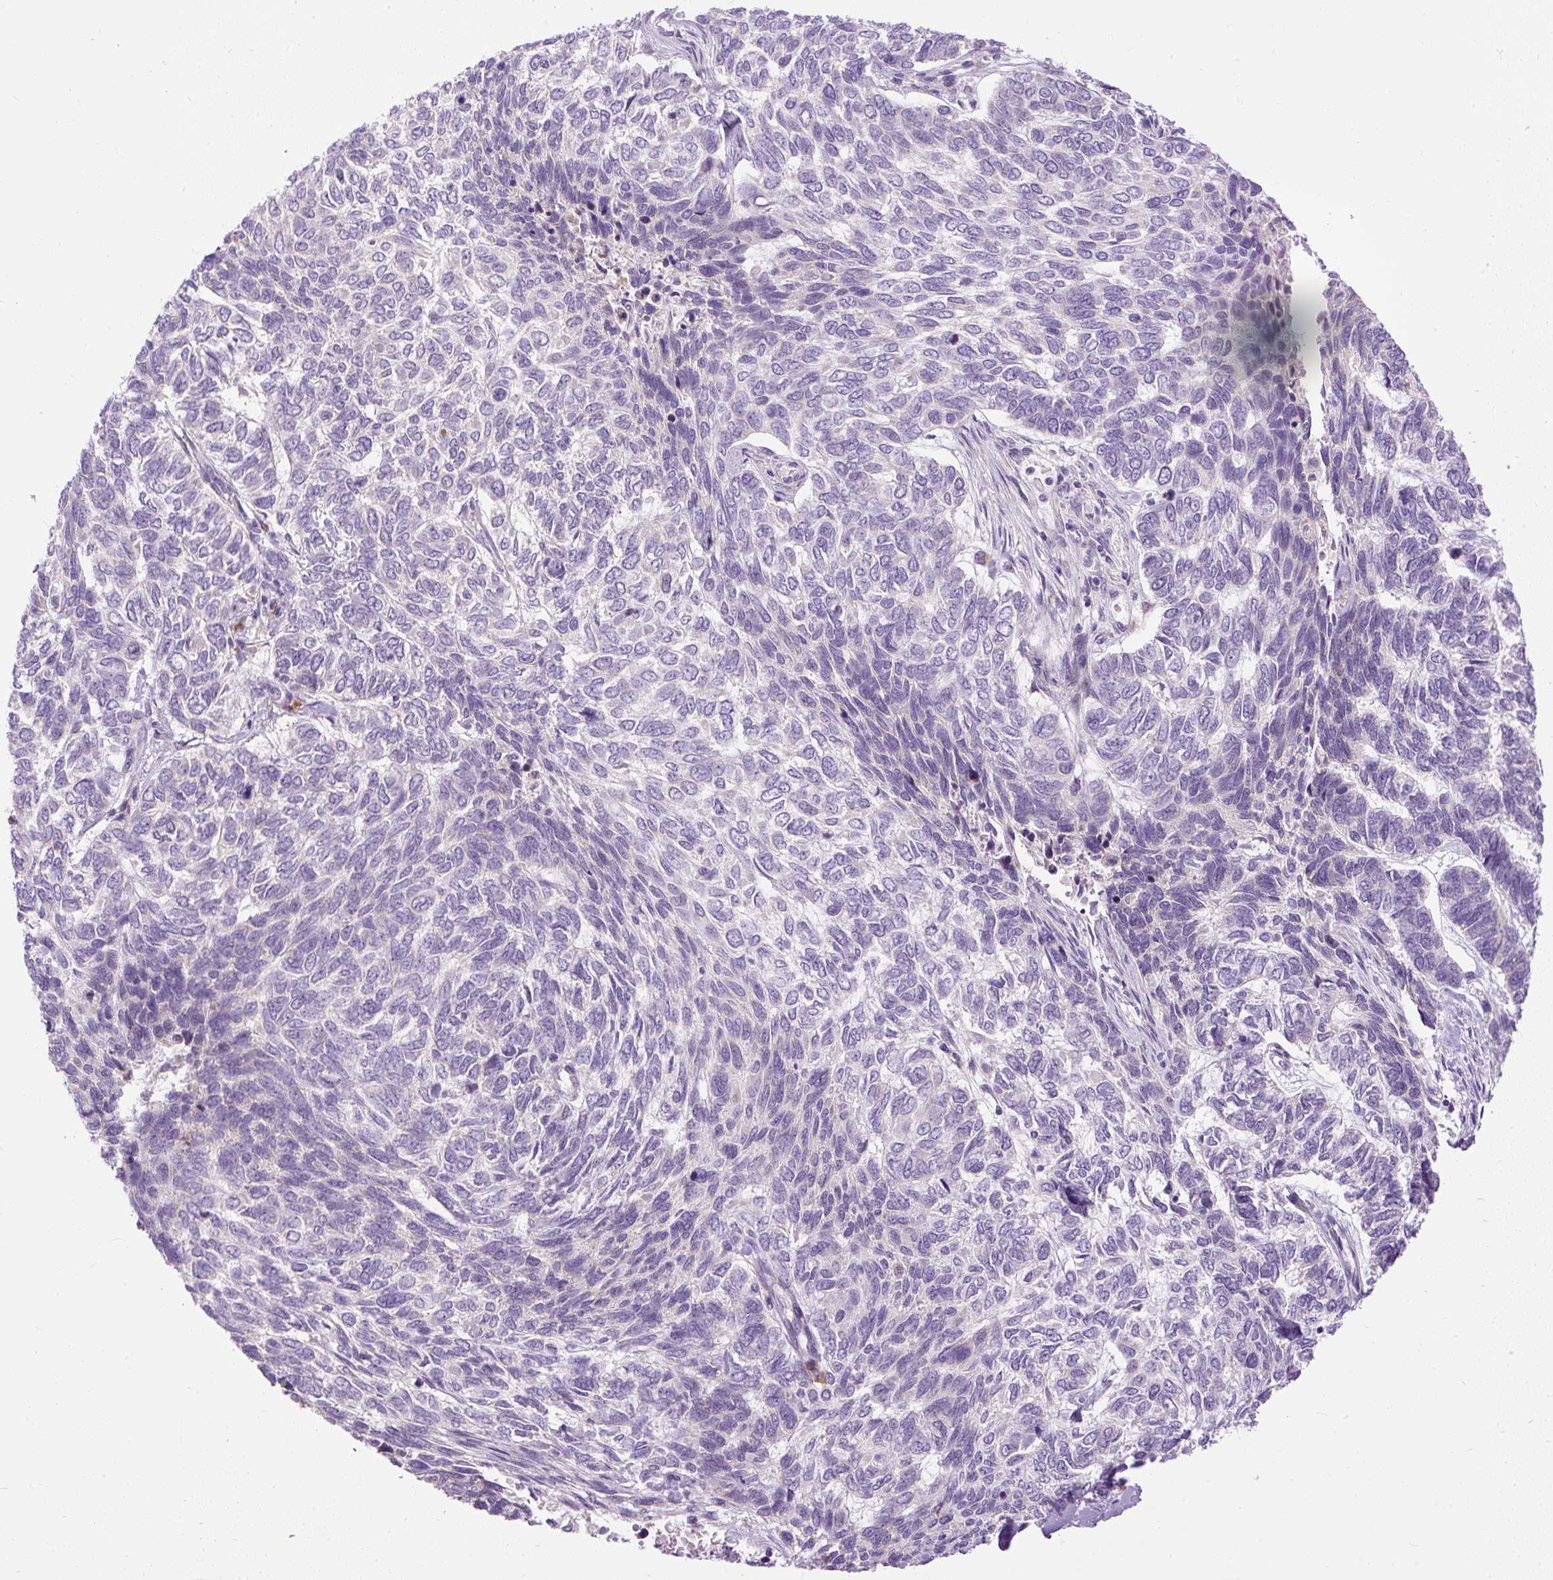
{"staining": {"intensity": "negative", "quantity": "none", "location": "none"}, "tissue": "skin cancer", "cell_type": "Tumor cells", "image_type": "cancer", "snomed": [{"axis": "morphology", "description": "Basal cell carcinoma"}, {"axis": "topography", "description": "Skin"}], "caption": "Basal cell carcinoma (skin) stained for a protein using IHC exhibits no positivity tumor cells.", "gene": "SYBU", "patient": {"sex": "female", "age": 65}}